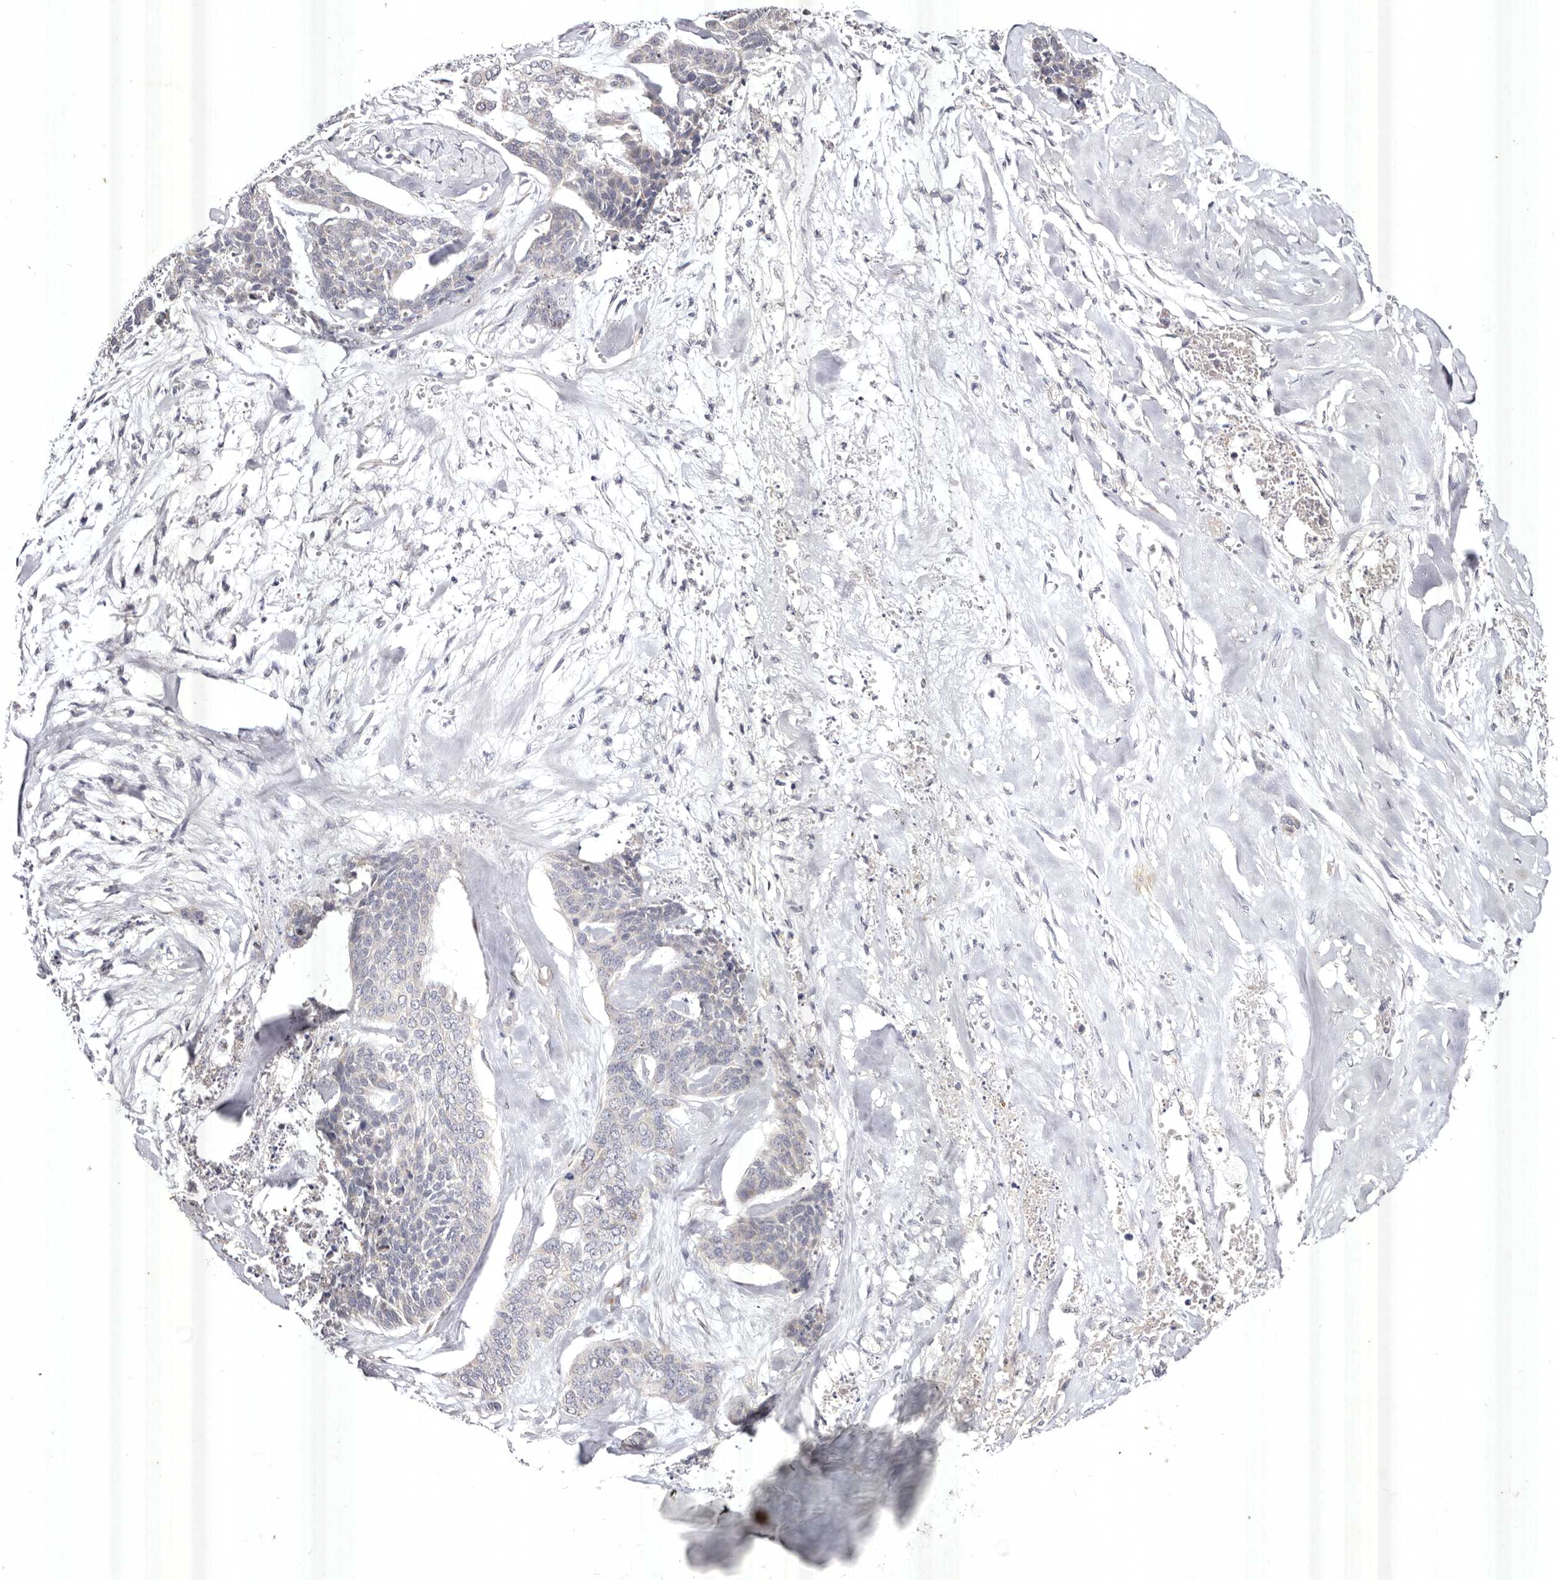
{"staining": {"intensity": "negative", "quantity": "none", "location": "none"}, "tissue": "skin cancer", "cell_type": "Tumor cells", "image_type": "cancer", "snomed": [{"axis": "morphology", "description": "Basal cell carcinoma"}, {"axis": "topography", "description": "Skin"}], "caption": "An immunohistochemistry (IHC) micrograph of skin cancer (basal cell carcinoma) is shown. There is no staining in tumor cells of skin cancer (basal cell carcinoma).", "gene": "USP24", "patient": {"sex": "female", "age": 64}}